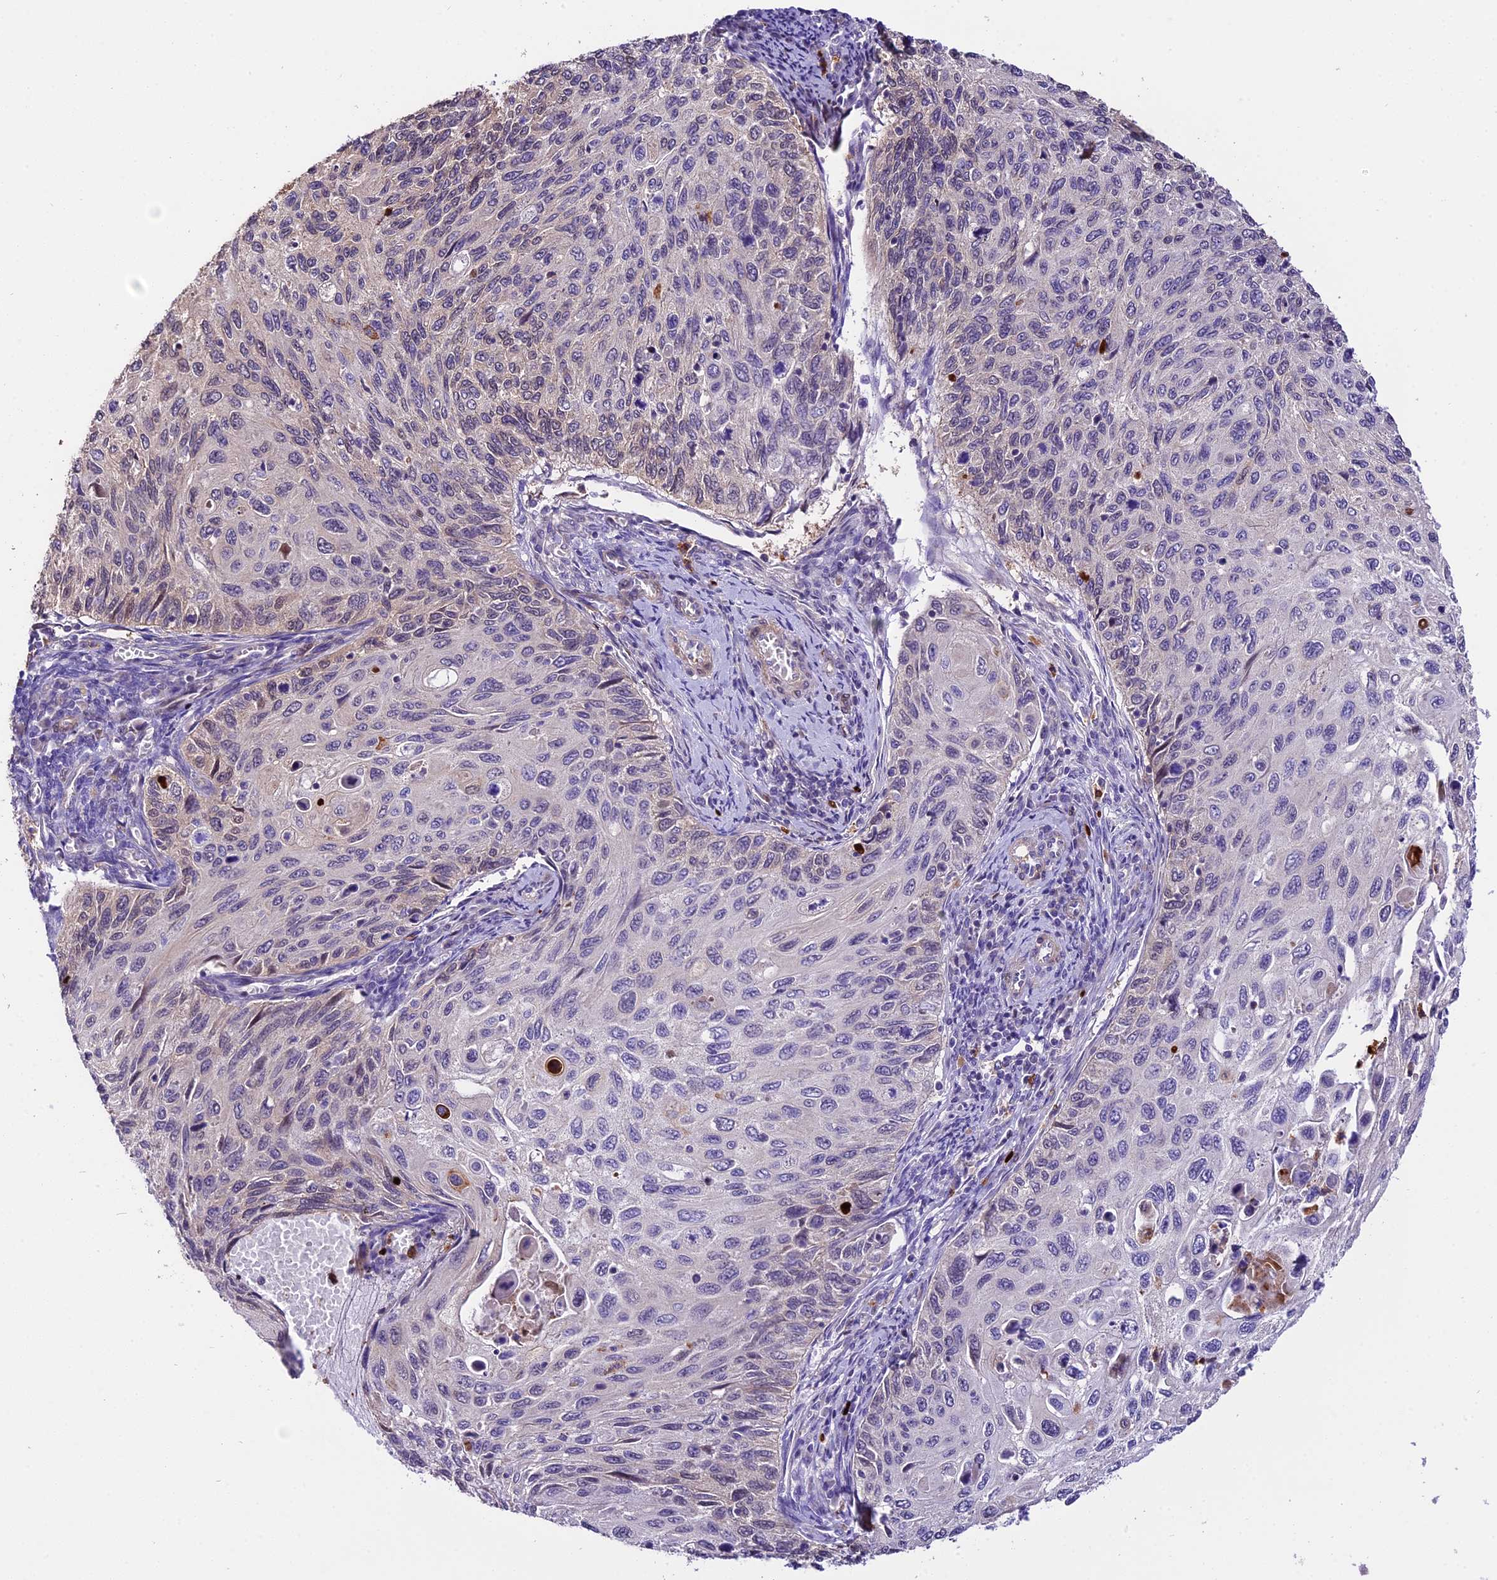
{"staining": {"intensity": "negative", "quantity": "none", "location": "none"}, "tissue": "cervical cancer", "cell_type": "Tumor cells", "image_type": "cancer", "snomed": [{"axis": "morphology", "description": "Squamous cell carcinoma, NOS"}, {"axis": "topography", "description": "Cervix"}], "caption": "Protein analysis of squamous cell carcinoma (cervical) displays no significant staining in tumor cells.", "gene": "MAP3K7CL", "patient": {"sex": "female", "age": 70}}